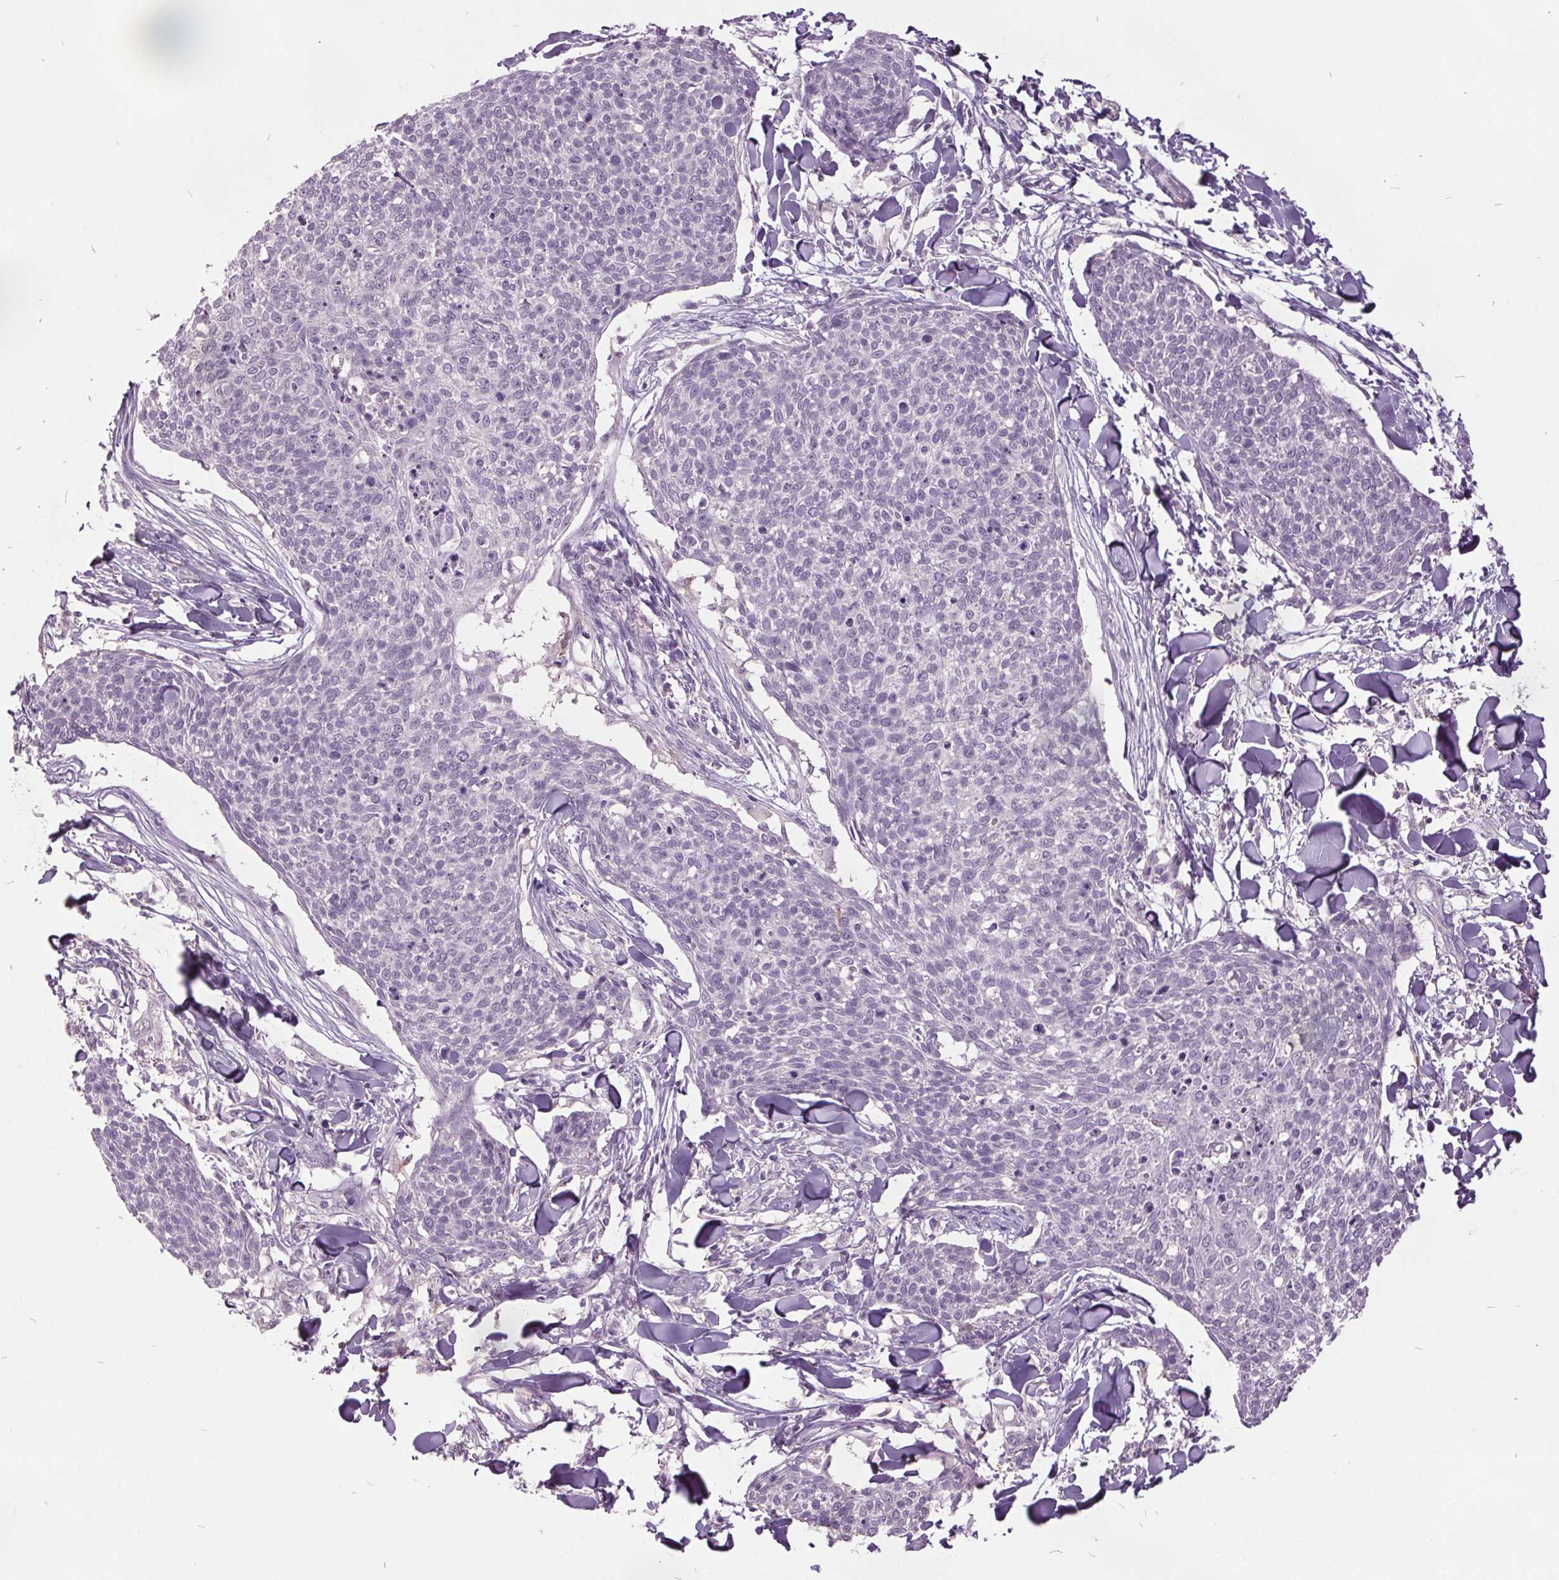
{"staining": {"intensity": "negative", "quantity": "none", "location": "none"}, "tissue": "skin cancer", "cell_type": "Tumor cells", "image_type": "cancer", "snomed": [{"axis": "morphology", "description": "Squamous cell carcinoma, NOS"}, {"axis": "topography", "description": "Skin"}, {"axis": "topography", "description": "Vulva"}], "caption": "Immunohistochemistry (IHC) of skin cancer displays no expression in tumor cells.", "gene": "C2orf16", "patient": {"sex": "female", "age": 75}}